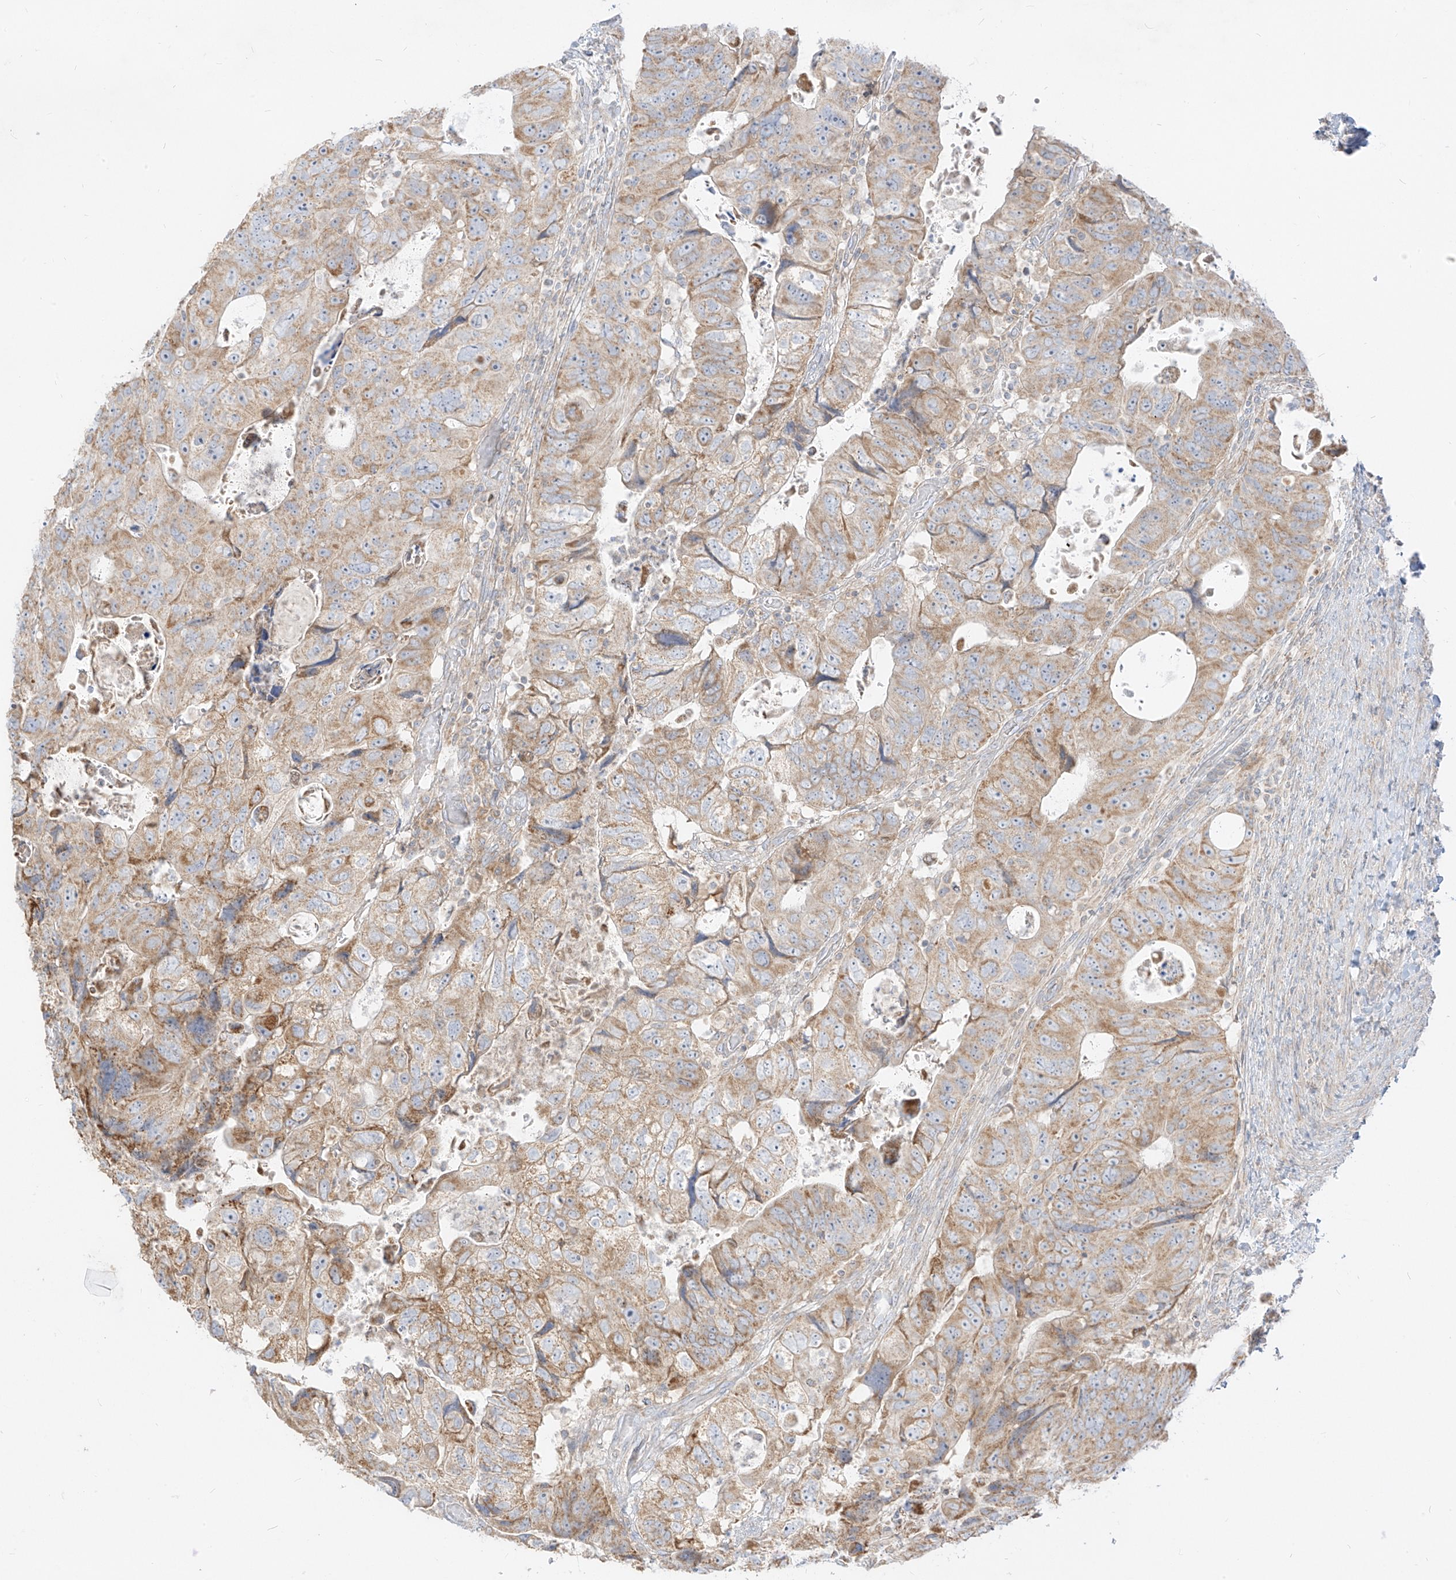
{"staining": {"intensity": "moderate", "quantity": "25%-75%", "location": "cytoplasmic/membranous"}, "tissue": "colorectal cancer", "cell_type": "Tumor cells", "image_type": "cancer", "snomed": [{"axis": "morphology", "description": "Adenocarcinoma, NOS"}, {"axis": "topography", "description": "Rectum"}], "caption": "Colorectal cancer stained with a brown dye displays moderate cytoplasmic/membranous positive positivity in approximately 25%-75% of tumor cells.", "gene": "ZIM3", "patient": {"sex": "male", "age": 59}}